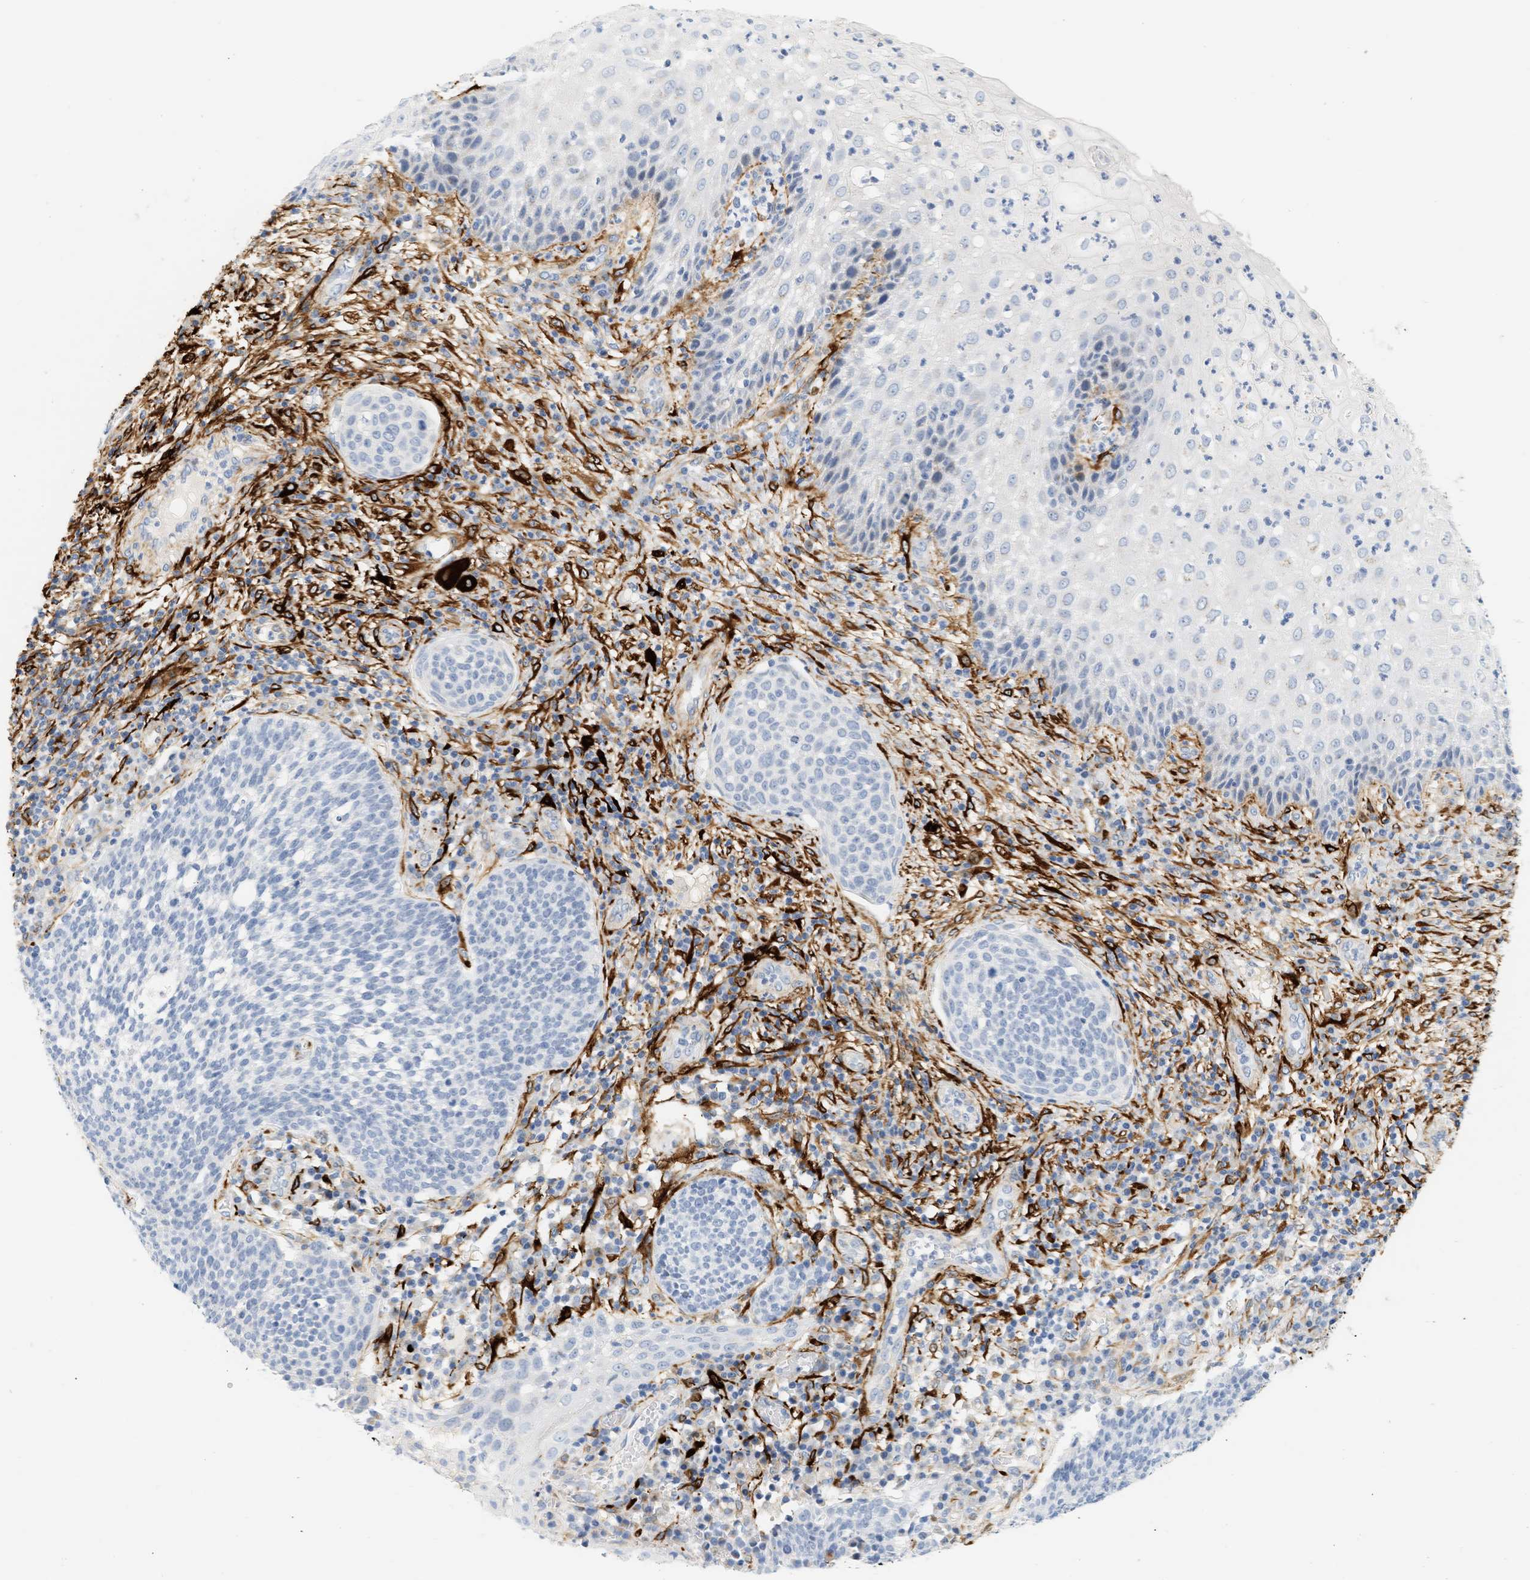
{"staining": {"intensity": "negative", "quantity": "none", "location": "none"}, "tissue": "cervical cancer", "cell_type": "Tumor cells", "image_type": "cancer", "snomed": [{"axis": "morphology", "description": "Squamous cell carcinoma, NOS"}, {"axis": "topography", "description": "Cervix"}], "caption": "Cervical squamous cell carcinoma was stained to show a protein in brown. There is no significant positivity in tumor cells.", "gene": "SLC30A7", "patient": {"sex": "female", "age": 34}}